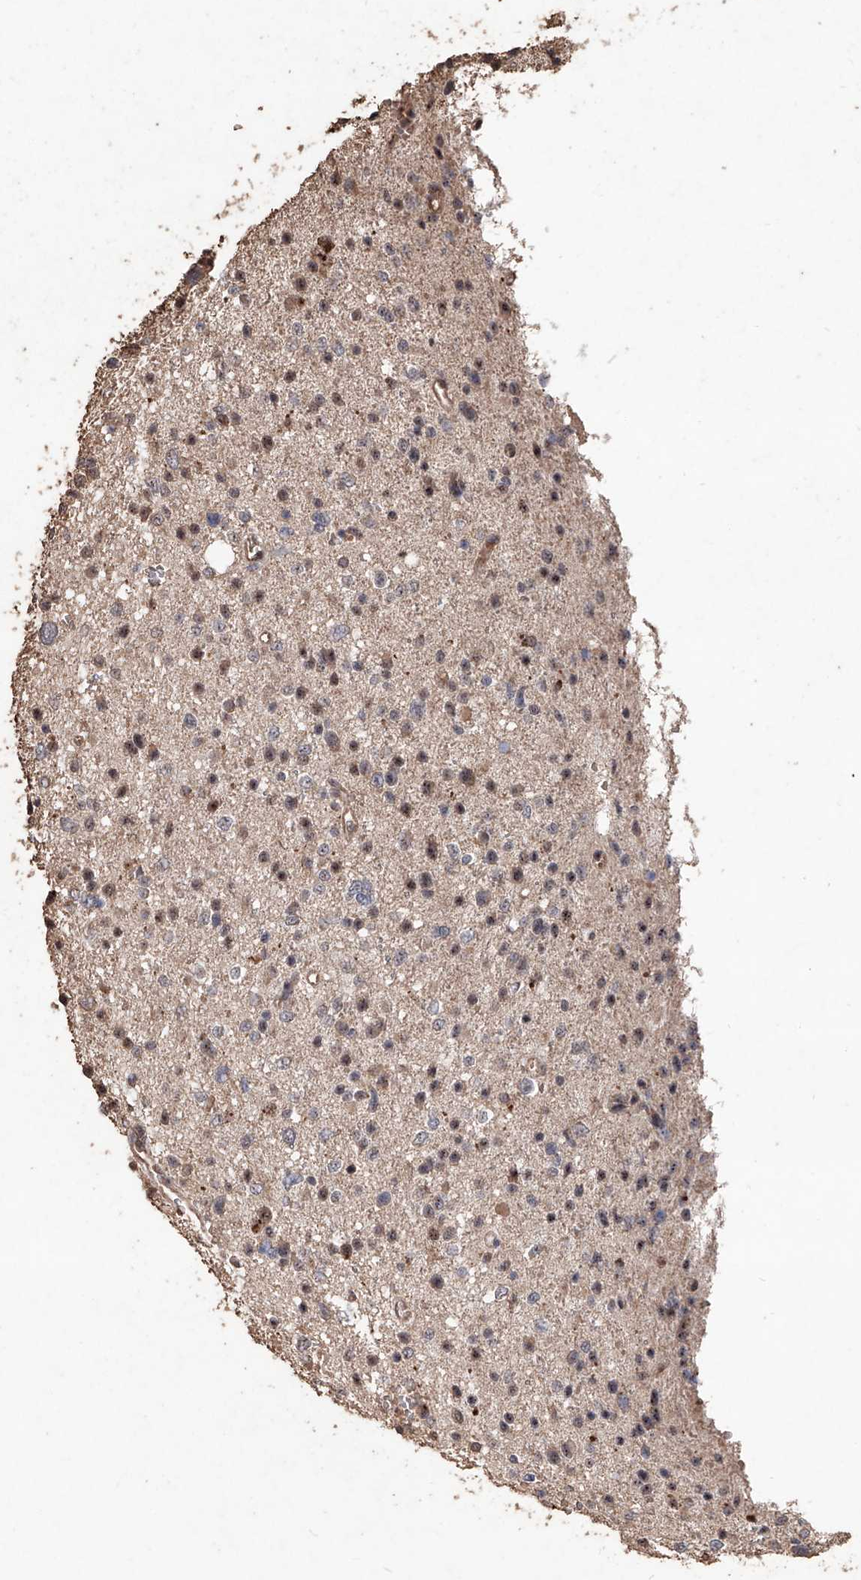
{"staining": {"intensity": "negative", "quantity": "none", "location": "none"}, "tissue": "glioma", "cell_type": "Tumor cells", "image_type": "cancer", "snomed": [{"axis": "morphology", "description": "Glioma, malignant, Low grade"}, {"axis": "topography", "description": "Brain"}], "caption": "Immunohistochemistry (IHC) of human low-grade glioma (malignant) displays no positivity in tumor cells. (DAB immunohistochemistry with hematoxylin counter stain).", "gene": "EML1", "patient": {"sex": "female", "age": 37}}